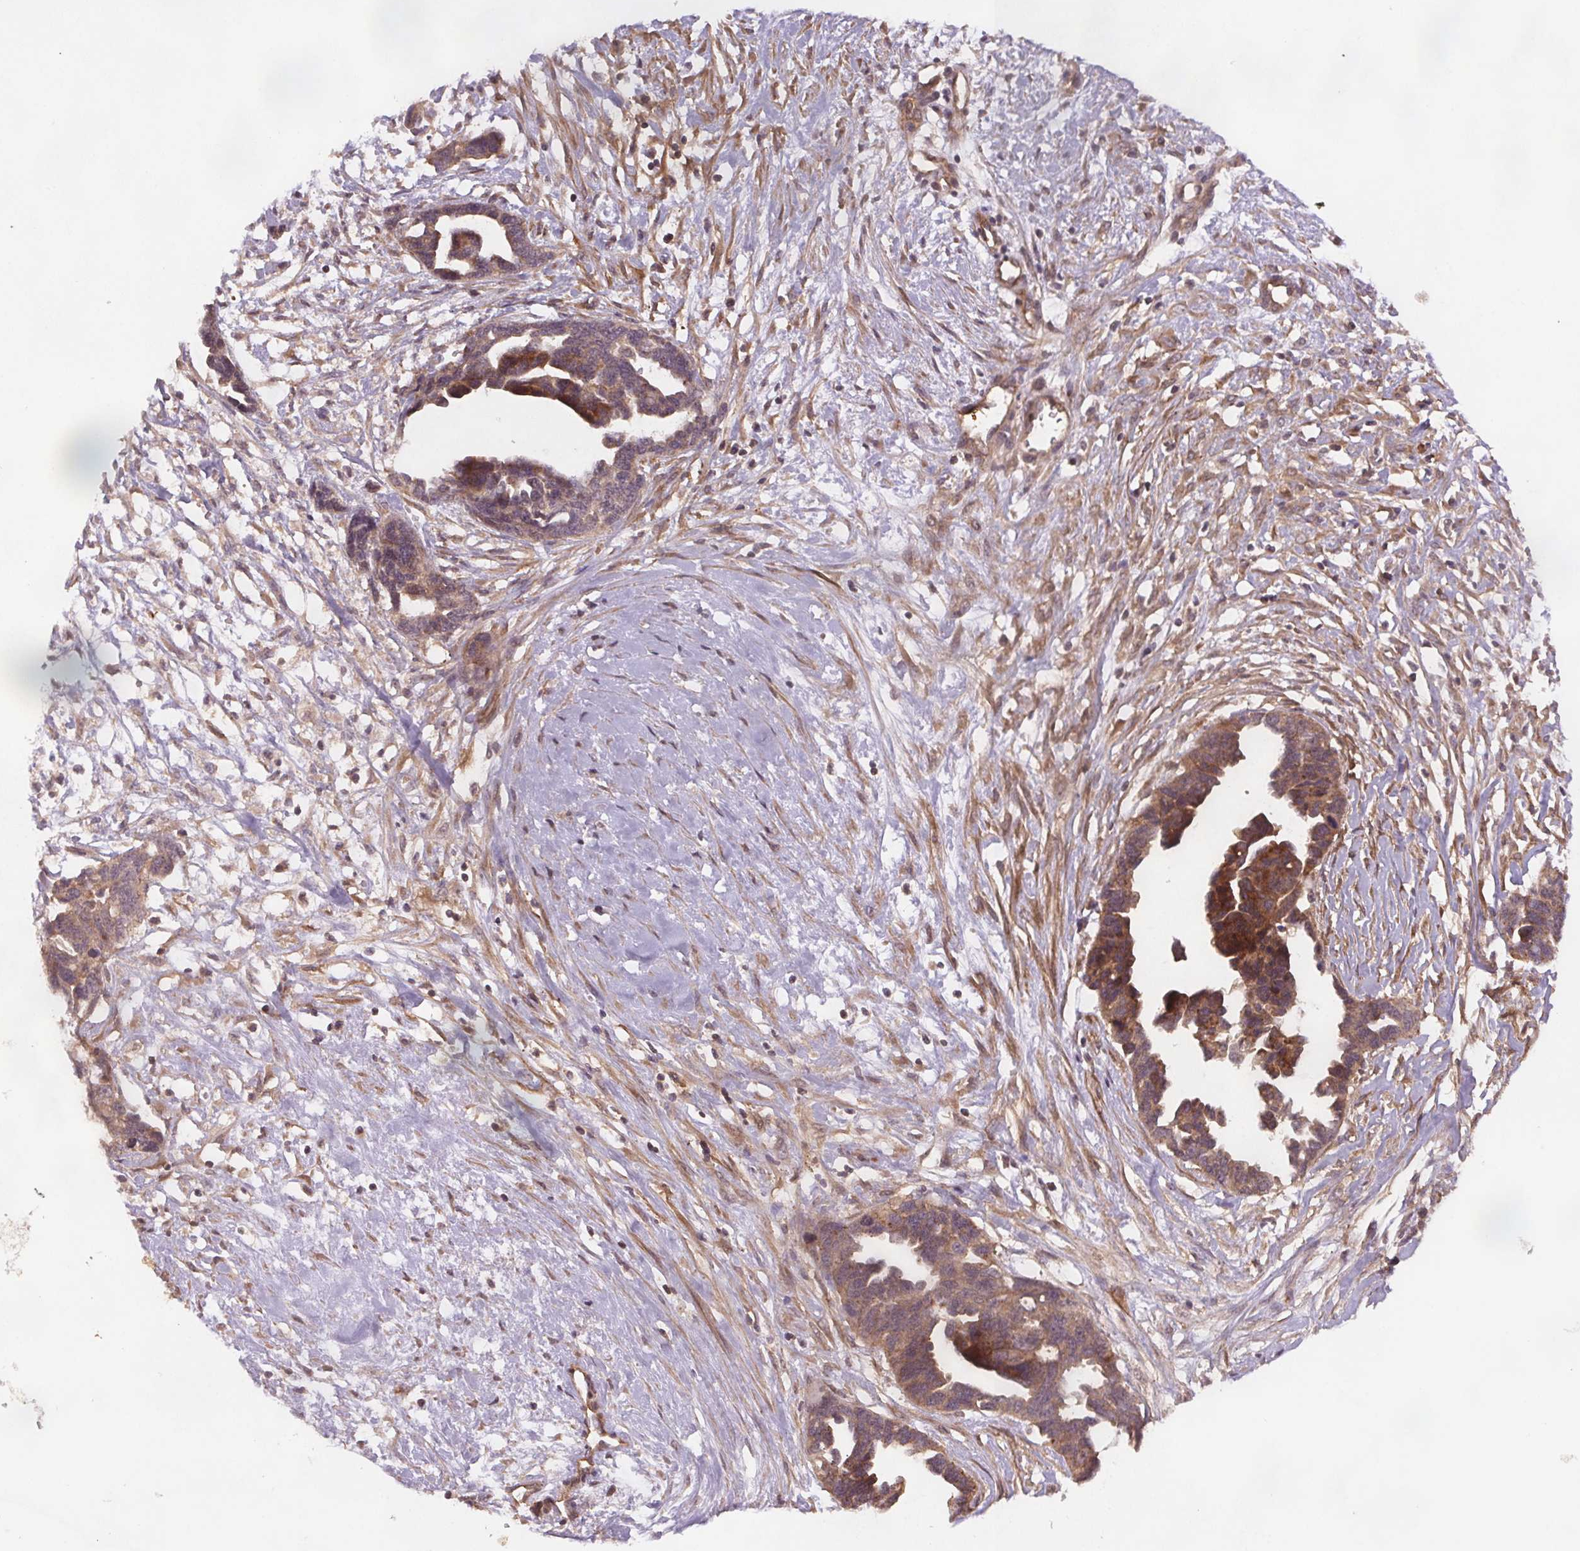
{"staining": {"intensity": "weak", "quantity": ">75%", "location": "cytoplasmic/membranous"}, "tissue": "ovarian cancer", "cell_type": "Tumor cells", "image_type": "cancer", "snomed": [{"axis": "morphology", "description": "Cystadenocarcinoma, serous, NOS"}, {"axis": "topography", "description": "Ovary"}], "caption": "Brown immunohistochemical staining in ovarian cancer demonstrates weak cytoplasmic/membranous expression in about >75% of tumor cells. (brown staining indicates protein expression, while blue staining denotes nuclei).", "gene": "SEC14L2", "patient": {"sex": "female", "age": 69}}